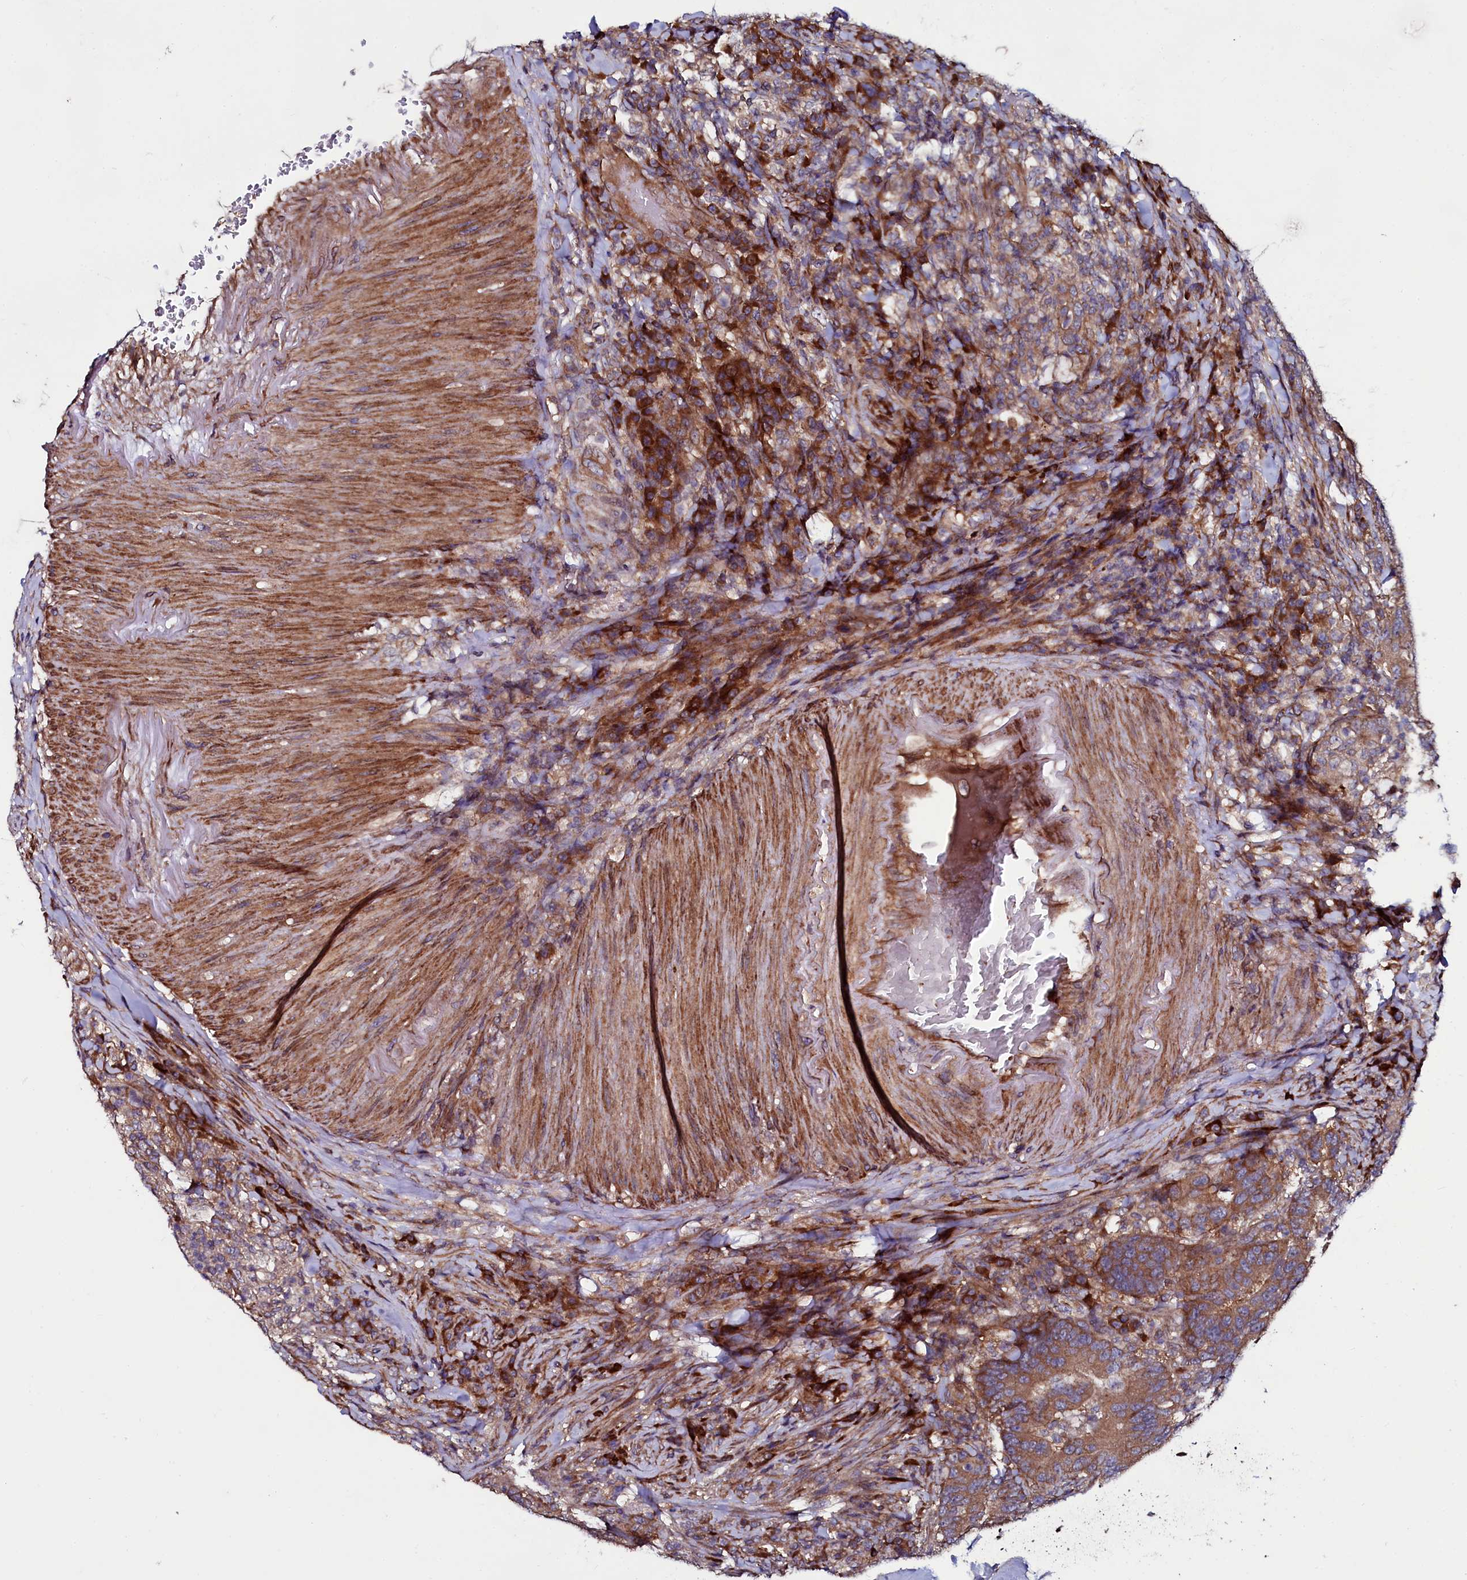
{"staining": {"intensity": "moderate", "quantity": ">75%", "location": "cytoplasmic/membranous"}, "tissue": "colorectal cancer", "cell_type": "Tumor cells", "image_type": "cancer", "snomed": [{"axis": "morphology", "description": "Adenocarcinoma, NOS"}, {"axis": "topography", "description": "Colon"}], "caption": "Colorectal adenocarcinoma was stained to show a protein in brown. There is medium levels of moderate cytoplasmic/membranous positivity in approximately >75% of tumor cells.", "gene": "USPL1", "patient": {"sex": "female", "age": 66}}